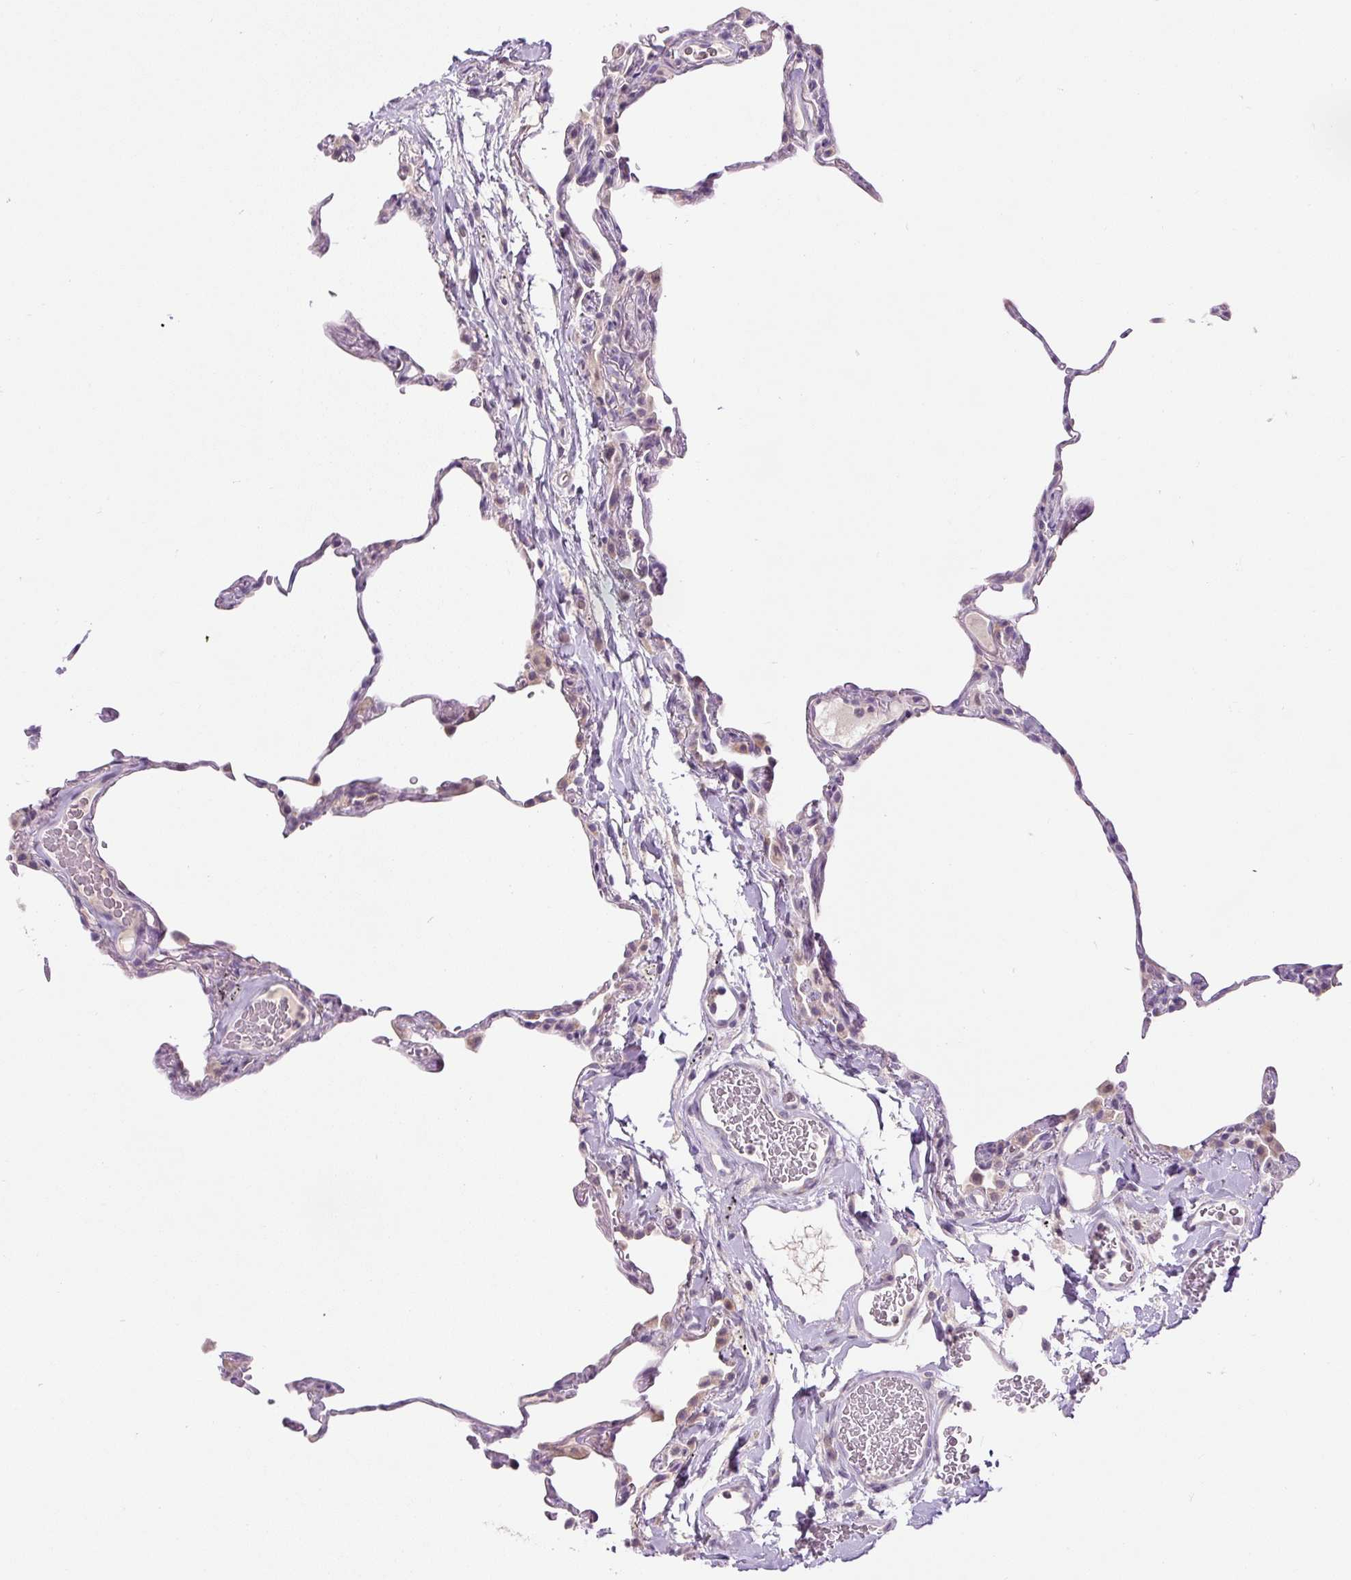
{"staining": {"intensity": "weak", "quantity": "25%-75%", "location": "cytoplasmic/membranous"}, "tissue": "lung", "cell_type": "Alveolar cells", "image_type": "normal", "snomed": [{"axis": "morphology", "description": "Normal tissue, NOS"}, {"axis": "topography", "description": "Lung"}], "caption": "A high-resolution image shows IHC staining of benign lung, which reveals weak cytoplasmic/membranous staining in about 25%-75% of alveolar cells.", "gene": "FABP7", "patient": {"sex": "female", "age": 57}}